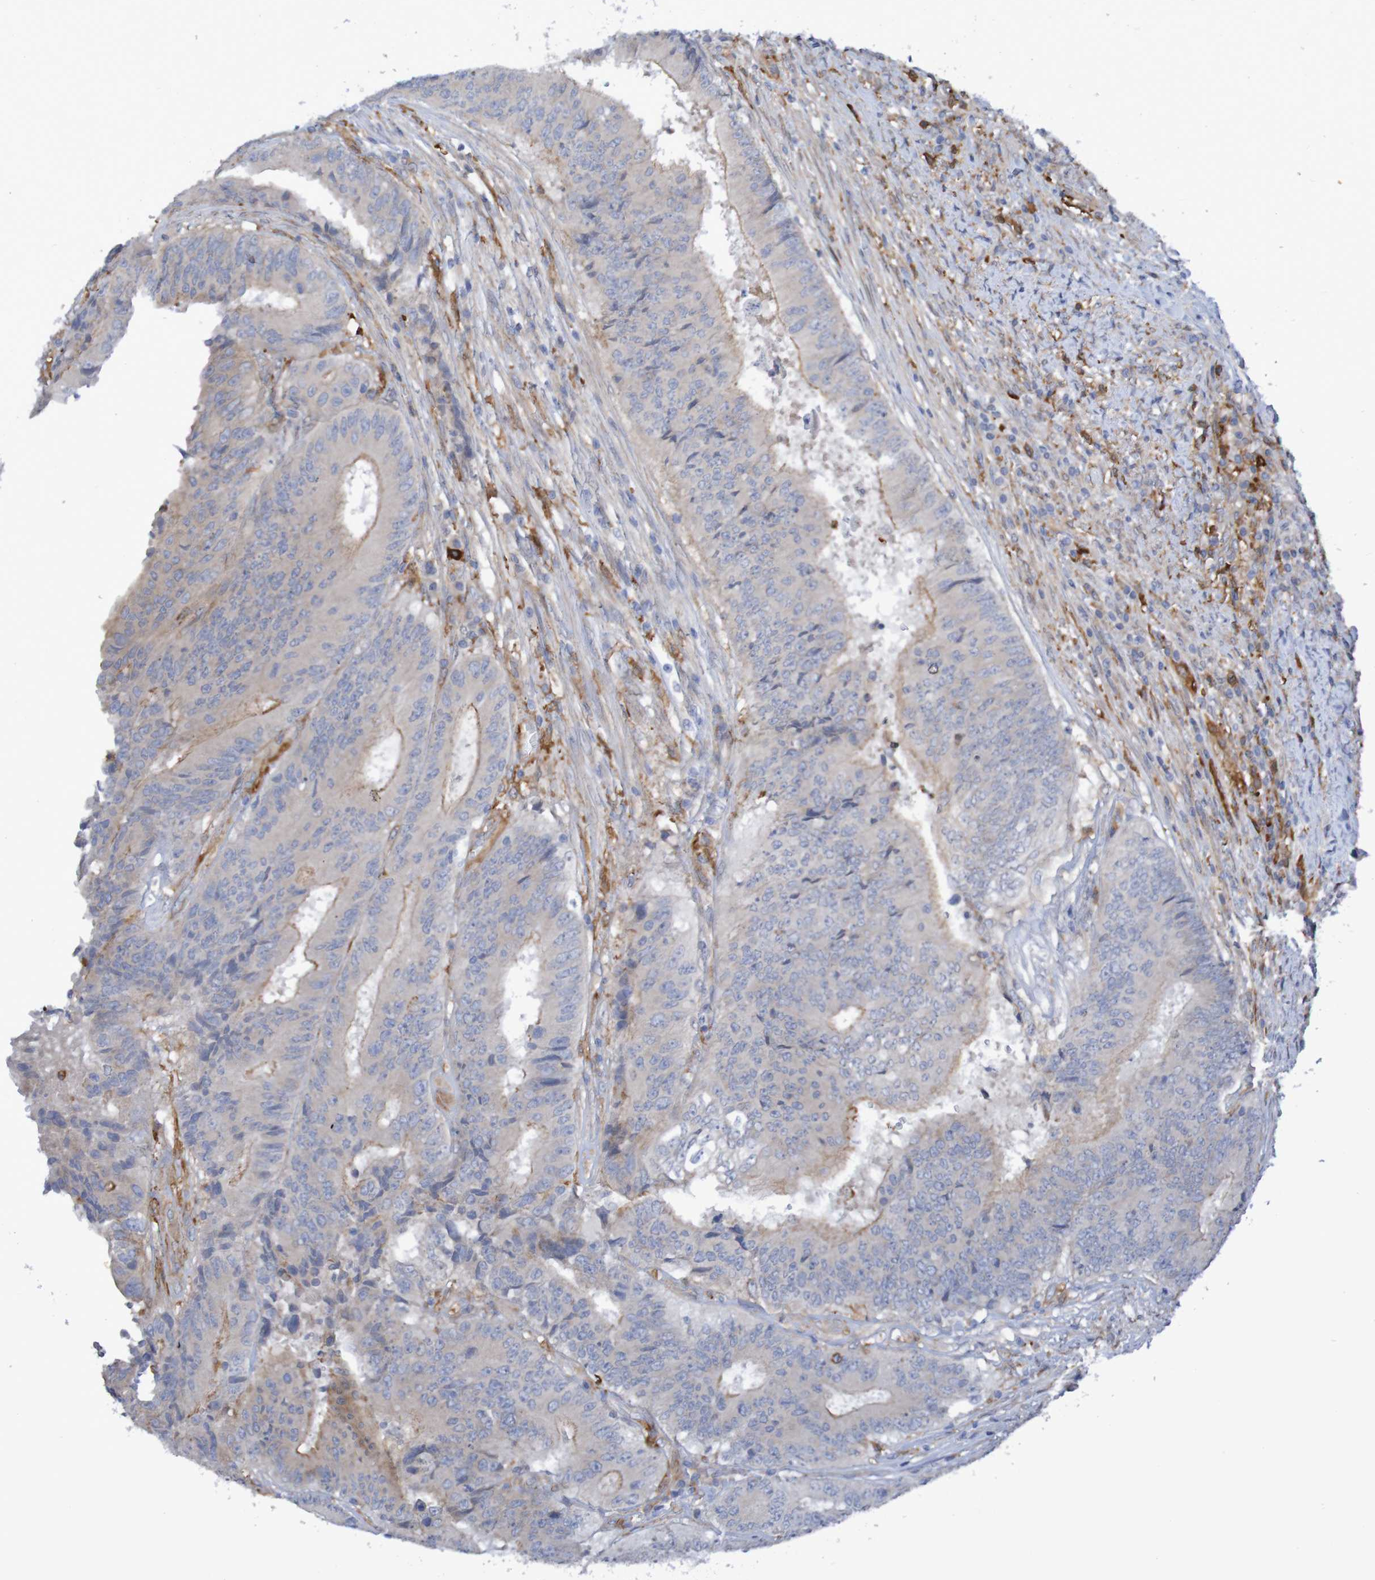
{"staining": {"intensity": "weak", "quantity": "25%-75%", "location": "cytoplasmic/membranous"}, "tissue": "colorectal cancer", "cell_type": "Tumor cells", "image_type": "cancer", "snomed": [{"axis": "morphology", "description": "Adenocarcinoma, NOS"}, {"axis": "topography", "description": "Rectum"}], "caption": "Colorectal cancer (adenocarcinoma) stained with DAB (3,3'-diaminobenzidine) immunohistochemistry demonstrates low levels of weak cytoplasmic/membranous staining in approximately 25%-75% of tumor cells.", "gene": "SCRG1", "patient": {"sex": "male", "age": 72}}